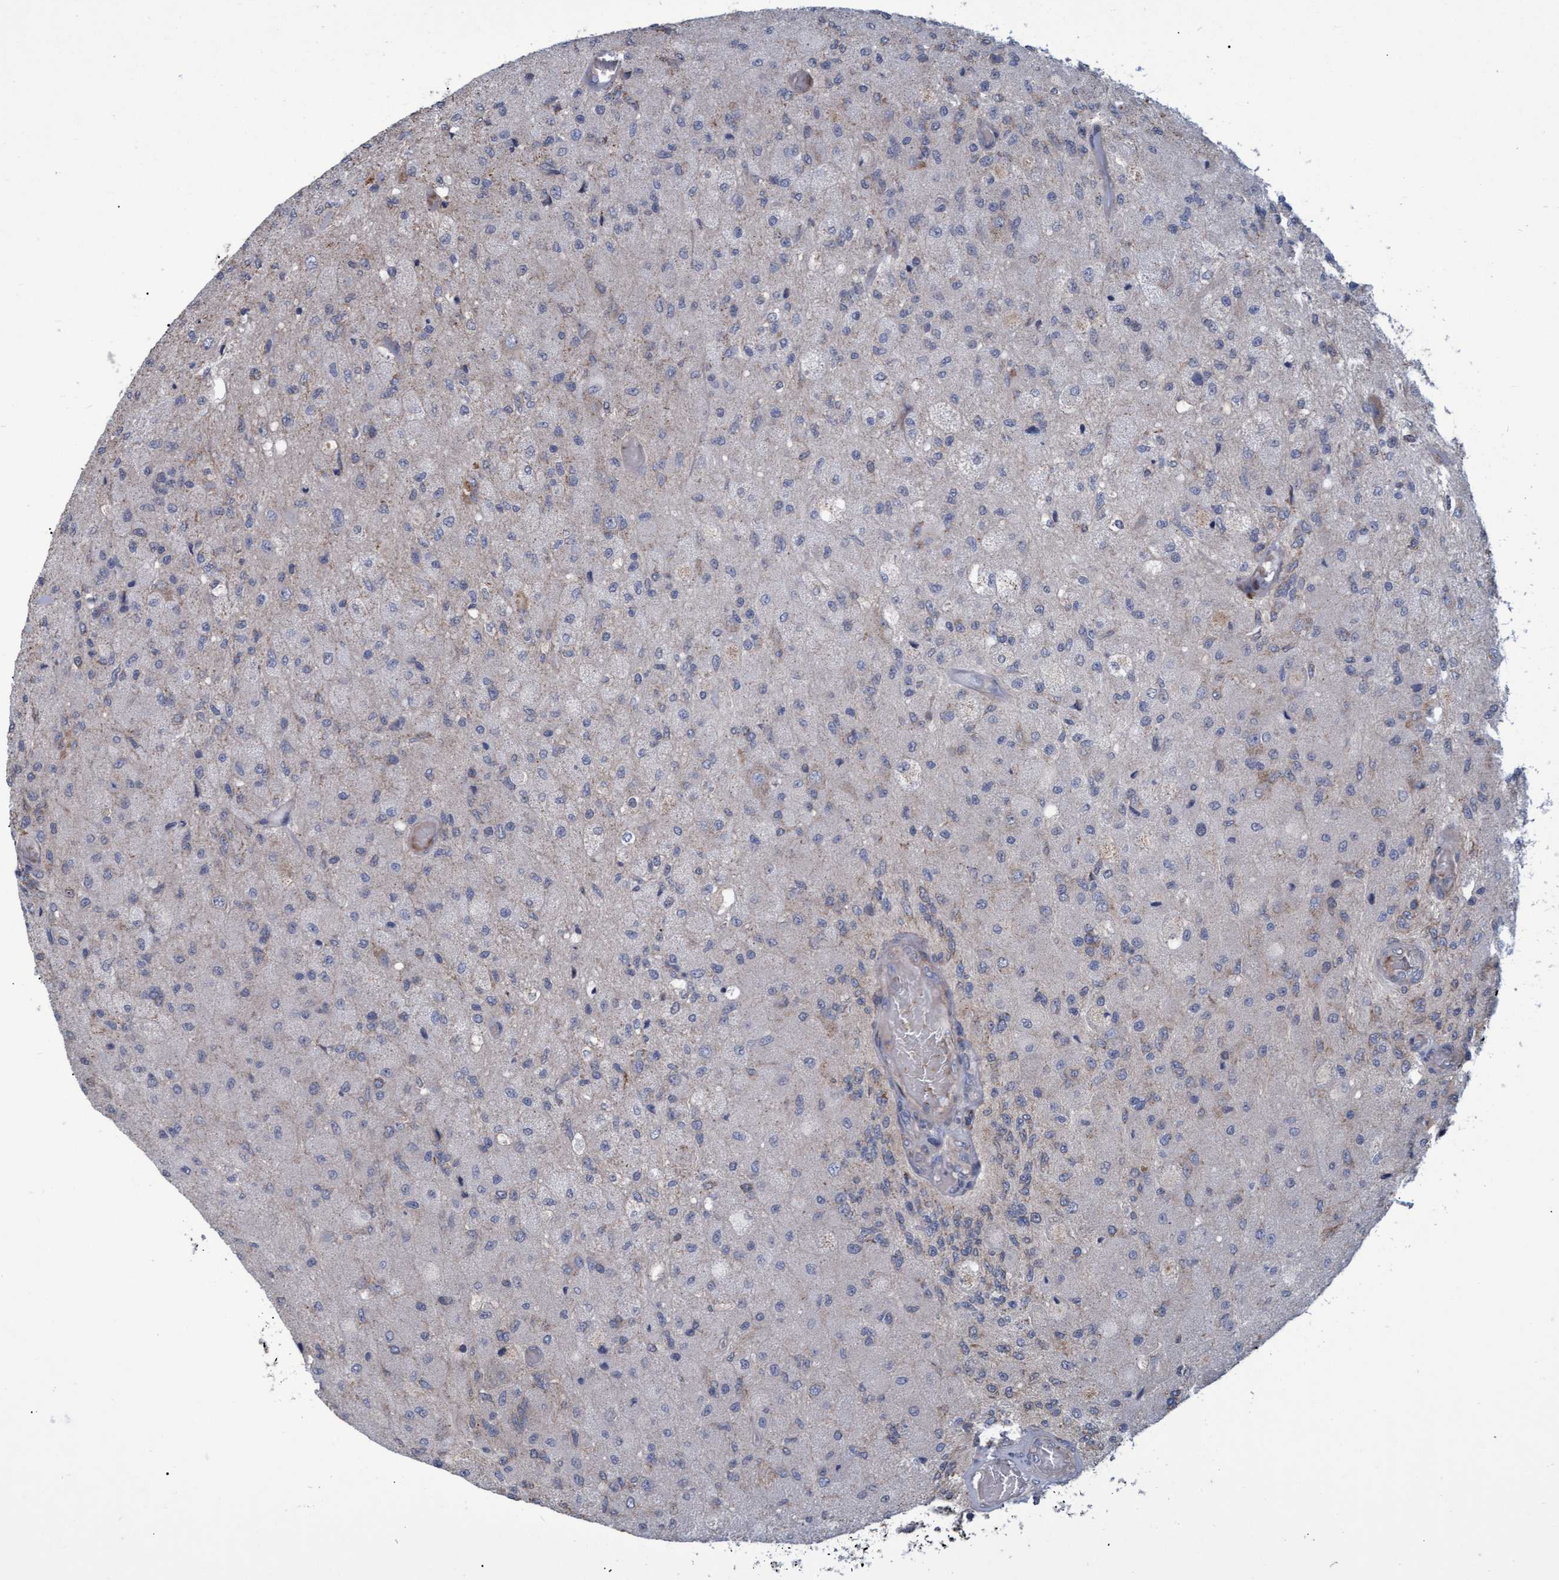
{"staining": {"intensity": "negative", "quantity": "none", "location": "none"}, "tissue": "glioma", "cell_type": "Tumor cells", "image_type": "cancer", "snomed": [{"axis": "morphology", "description": "Normal tissue, NOS"}, {"axis": "morphology", "description": "Glioma, malignant, High grade"}, {"axis": "topography", "description": "Cerebral cortex"}], "caption": "The image exhibits no staining of tumor cells in malignant glioma (high-grade).", "gene": "NAA15", "patient": {"sex": "male", "age": 77}}